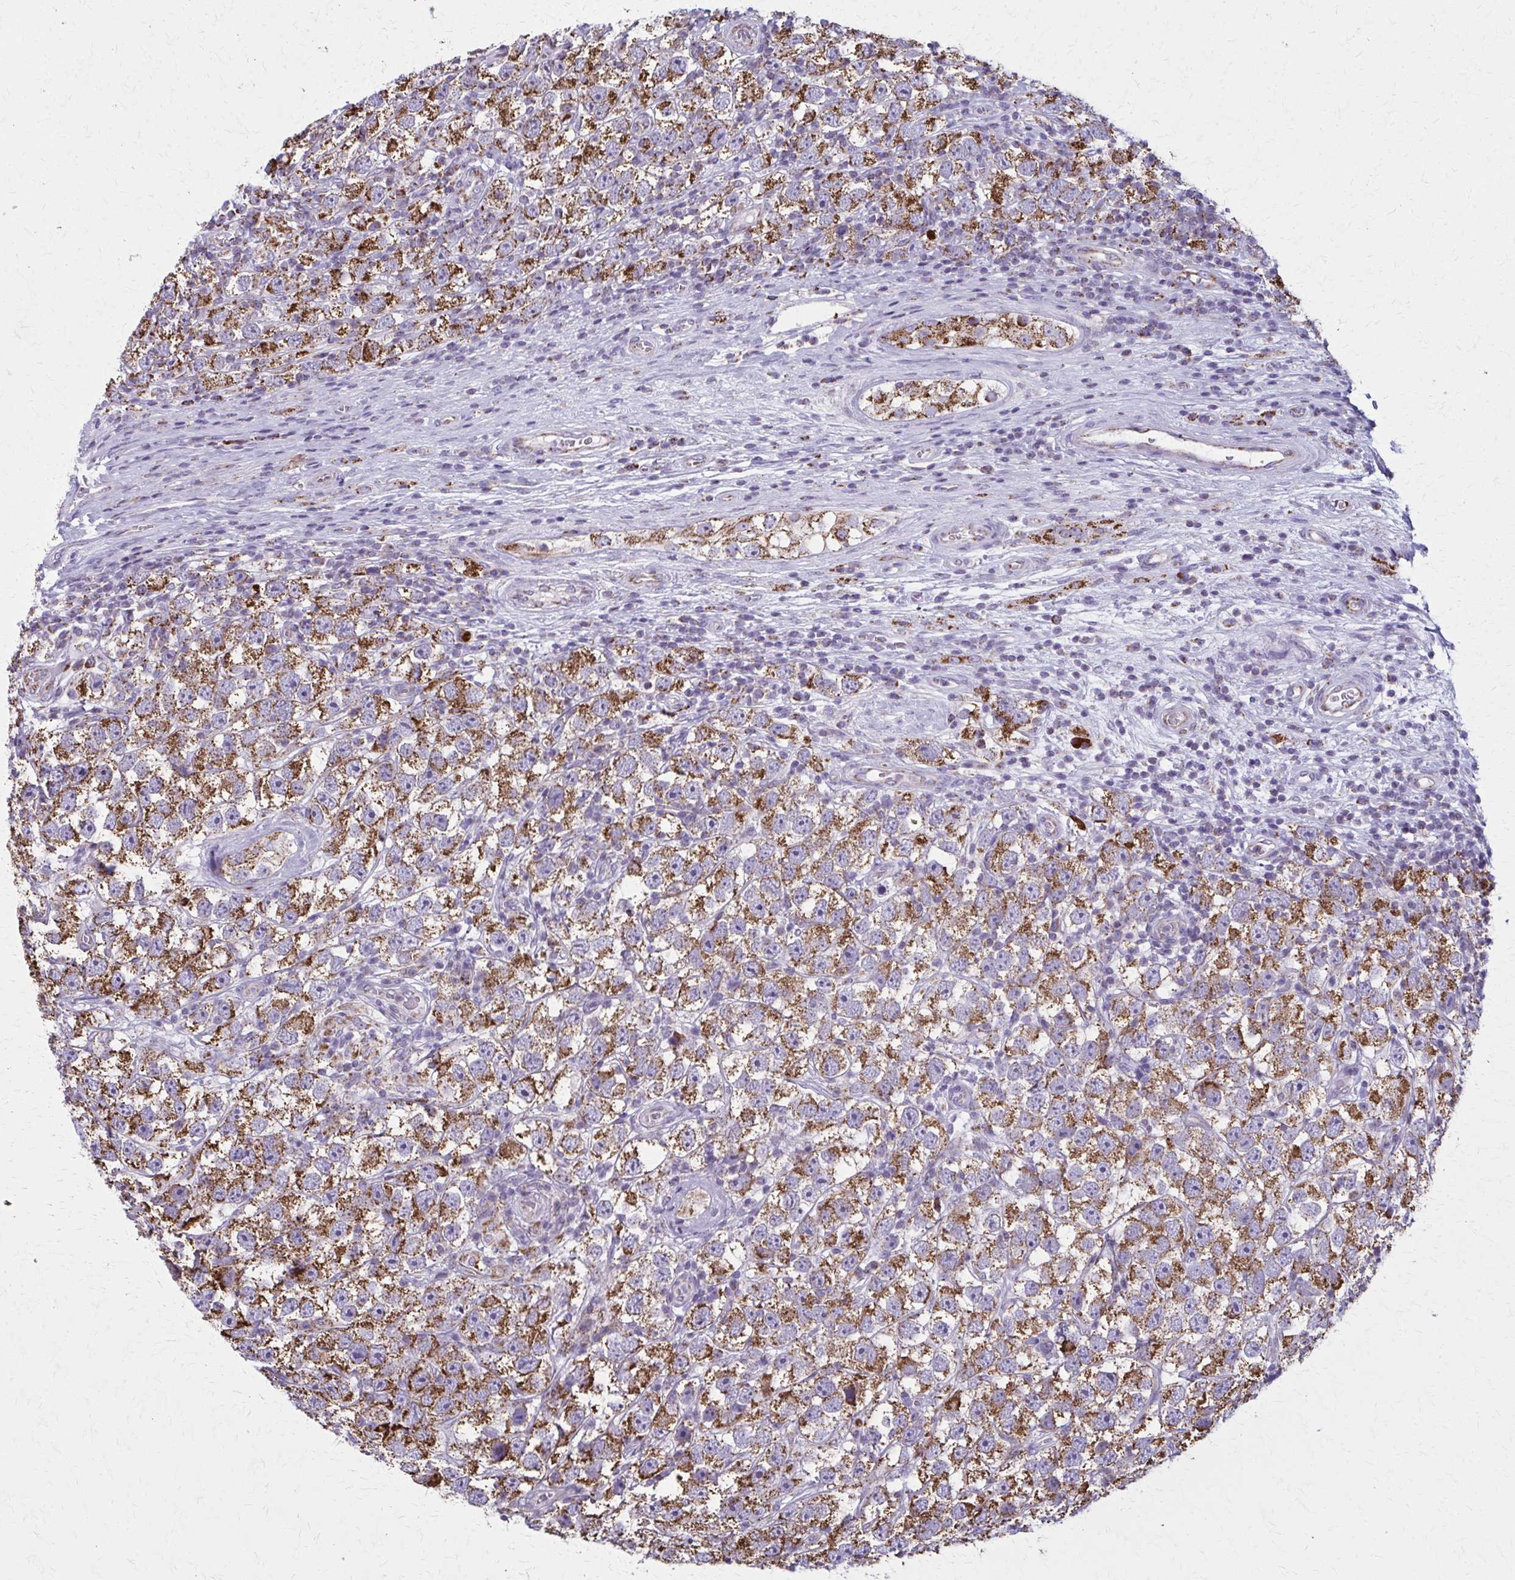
{"staining": {"intensity": "moderate", "quantity": ">75%", "location": "cytoplasmic/membranous"}, "tissue": "testis cancer", "cell_type": "Tumor cells", "image_type": "cancer", "snomed": [{"axis": "morphology", "description": "Seminoma, NOS"}, {"axis": "topography", "description": "Testis"}], "caption": "Tumor cells exhibit medium levels of moderate cytoplasmic/membranous expression in approximately >75% of cells in human testis cancer.", "gene": "TVP23A", "patient": {"sex": "male", "age": 26}}